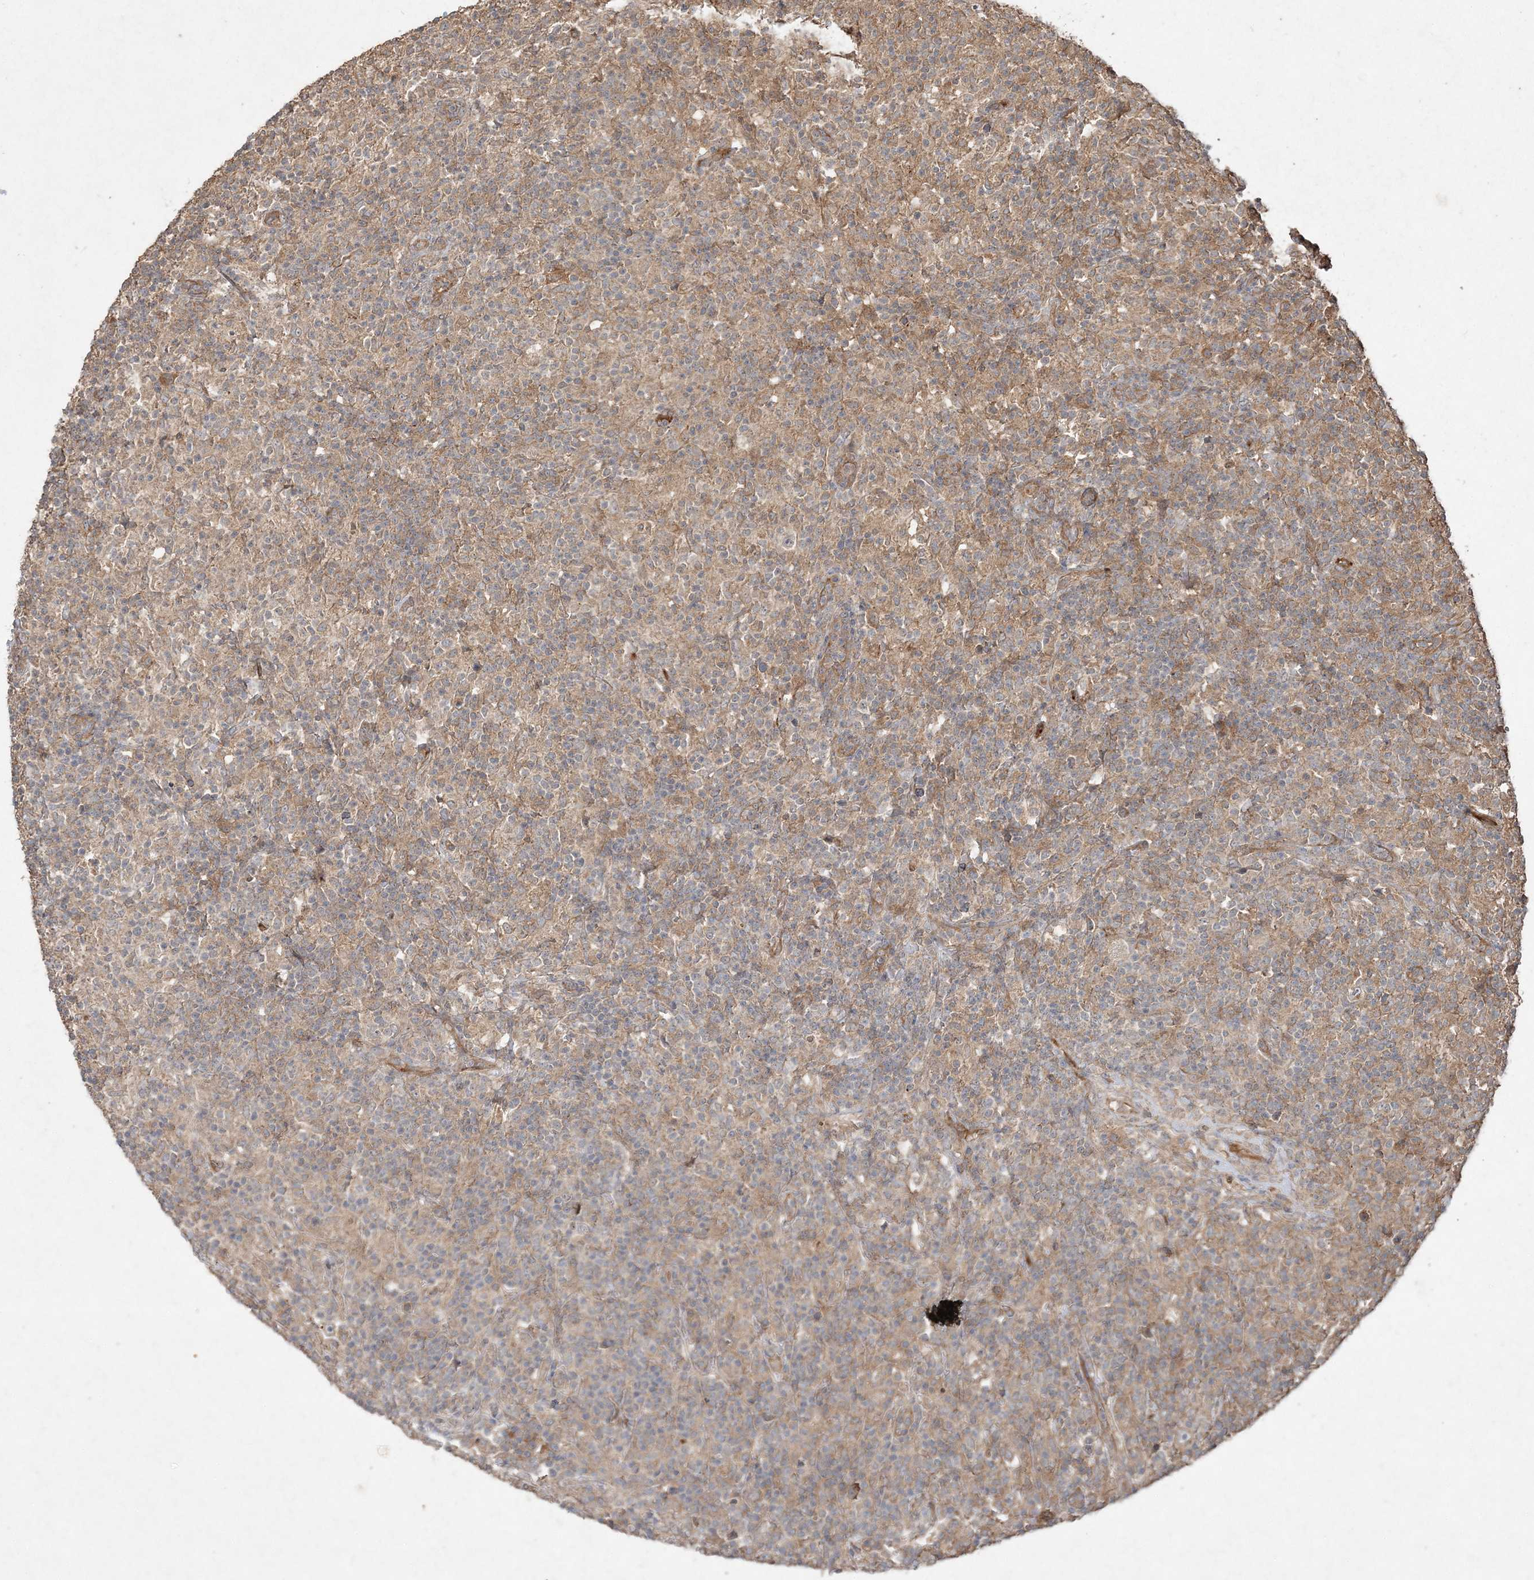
{"staining": {"intensity": "weak", "quantity": "25%-75%", "location": "cytoplasmic/membranous"}, "tissue": "lymphoma", "cell_type": "Tumor cells", "image_type": "cancer", "snomed": [{"axis": "morphology", "description": "Hodgkin's disease, NOS"}, {"axis": "topography", "description": "Lymph node"}], "caption": "Brown immunohistochemical staining in lymphoma shows weak cytoplasmic/membranous expression in about 25%-75% of tumor cells.", "gene": "SPRY1", "patient": {"sex": "male", "age": 70}}